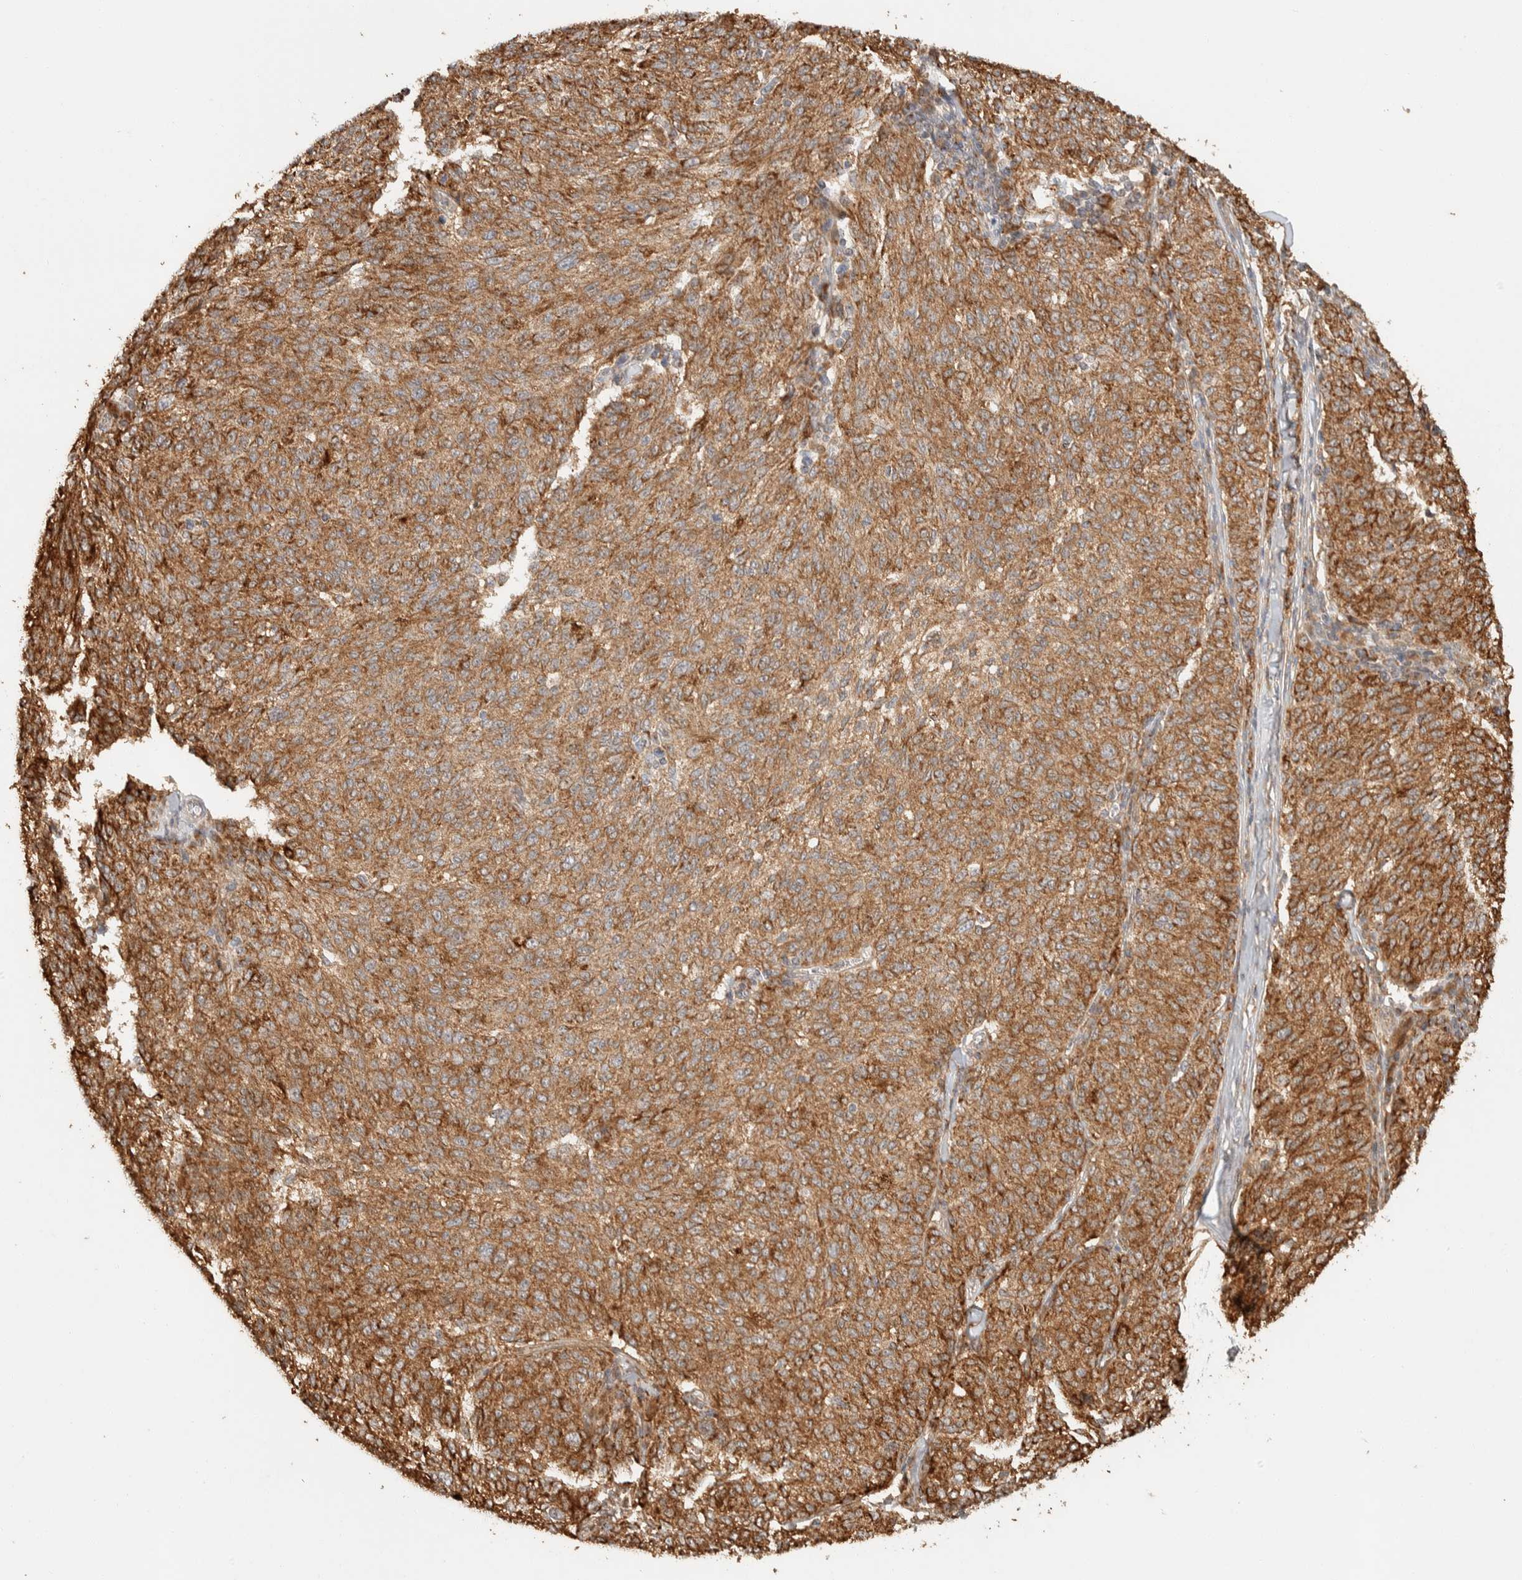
{"staining": {"intensity": "moderate", "quantity": ">75%", "location": "cytoplasmic/membranous"}, "tissue": "melanoma", "cell_type": "Tumor cells", "image_type": "cancer", "snomed": [{"axis": "morphology", "description": "Malignant melanoma, NOS"}, {"axis": "topography", "description": "Skin"}], "caption": "DAB (3,3'-diaminobenzidine) immunohistochemical staining of human malignant melanoma displays moderate cytoplasmic/membranous protein staining in approximately >75% of tumor cells.", "gene": "KIF9", "patient": {"sex": "female", "age": 72}}